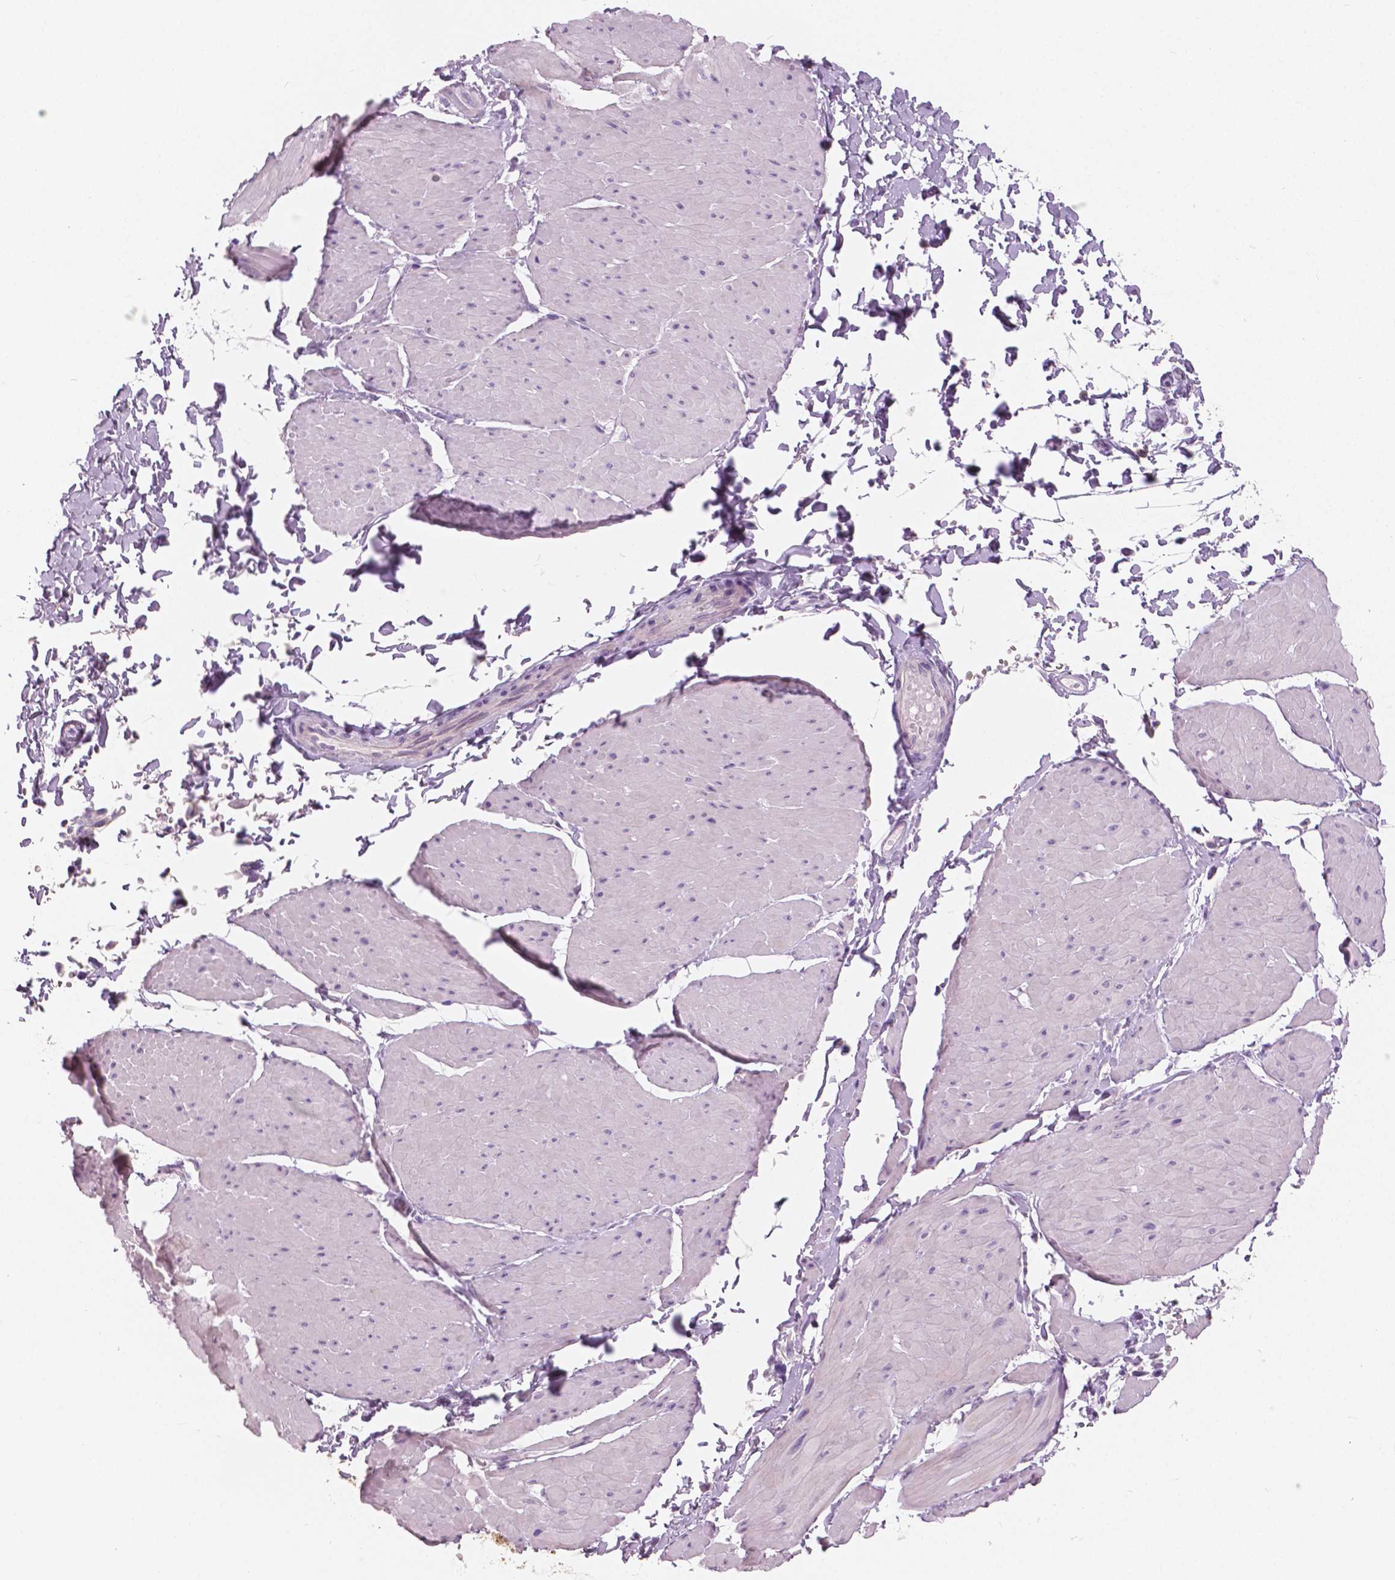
{"staining": {"intensity": "negative", "quantity": "none", "location": "none"}, "tissue": "adipose tissue", "cell_type": "Adipocytes", "image_type": "normal", "snomed": [{"axis": "morphology", "description": "Normal tissue, NOS"}, {"axis": "topography", "description": "Smooth muscle"}, {"axis": "topography", "description": "Peripheral nerve tissue"}], "caption": "This is a photomicrograph of IHC staining of unremarkable adipose tissue, which shows no positivity in adipocytes. The staining was performed using DAB (3,3'-diaminobenzidine) to visualize the protein expression in brown, while the nuclei were stained in blue with hematoxylin (Magnification: 20x).", "gene": "A4GNT", "patient": {"sex": "male", "age": 58}}